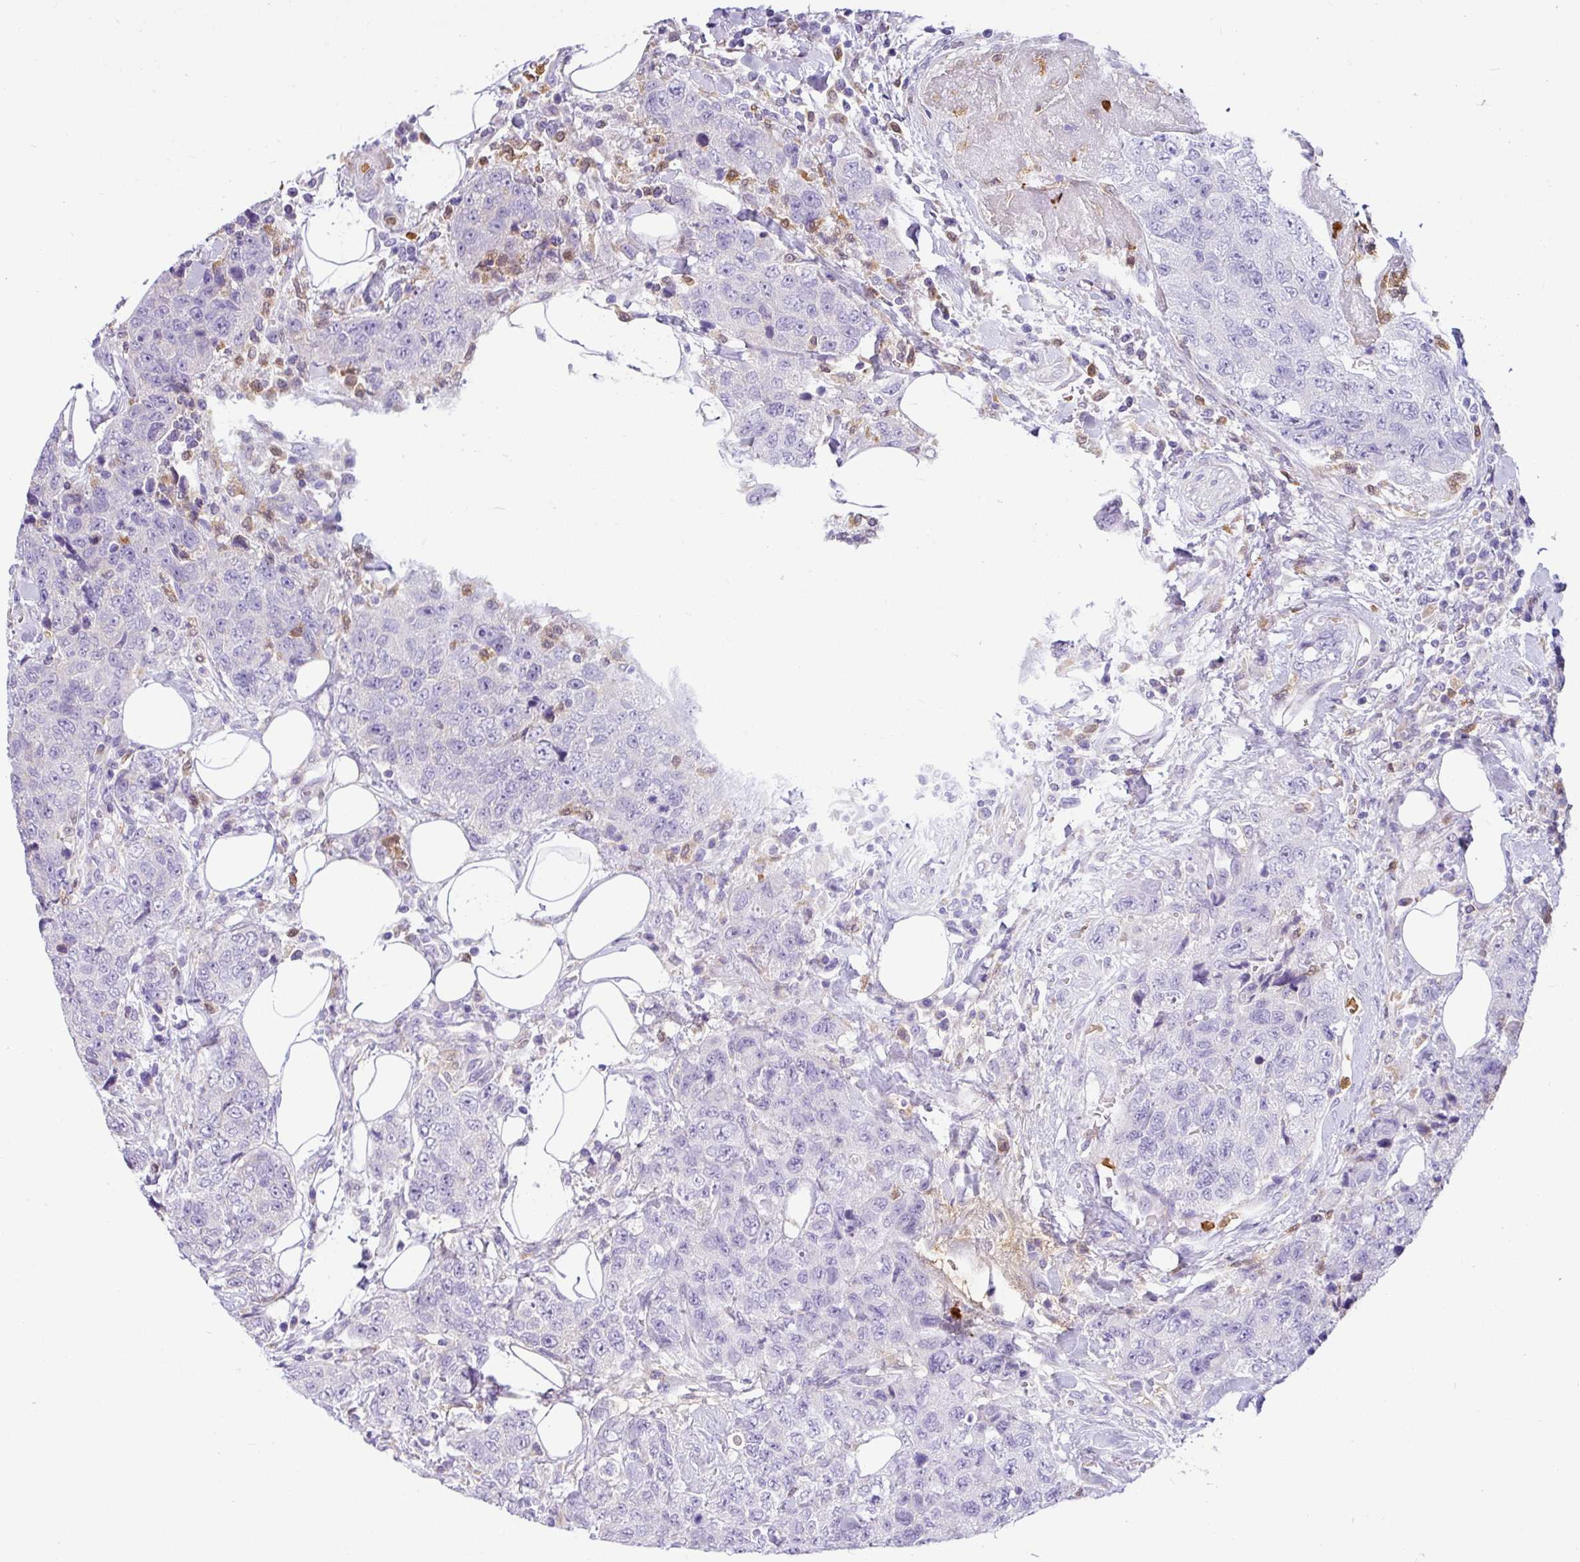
{"staining": {"intensity": "negative", "quantity": "none", "location": "none"}, "tissue": "urothelial cancer", "cell_type": "Tumor cells", "image_type": "cancer", "snomed": [{"axis": "morphology", "description": "Urothelial carcinoma, High grade"}, {"axis": "topography", "description": "Urinary bladder"}], "caption": "Tumor cells are negative for protein expression in human urothelial cancer.", "gene": "SH2D3C", "patient": {"sex": "female", "age": 78}}